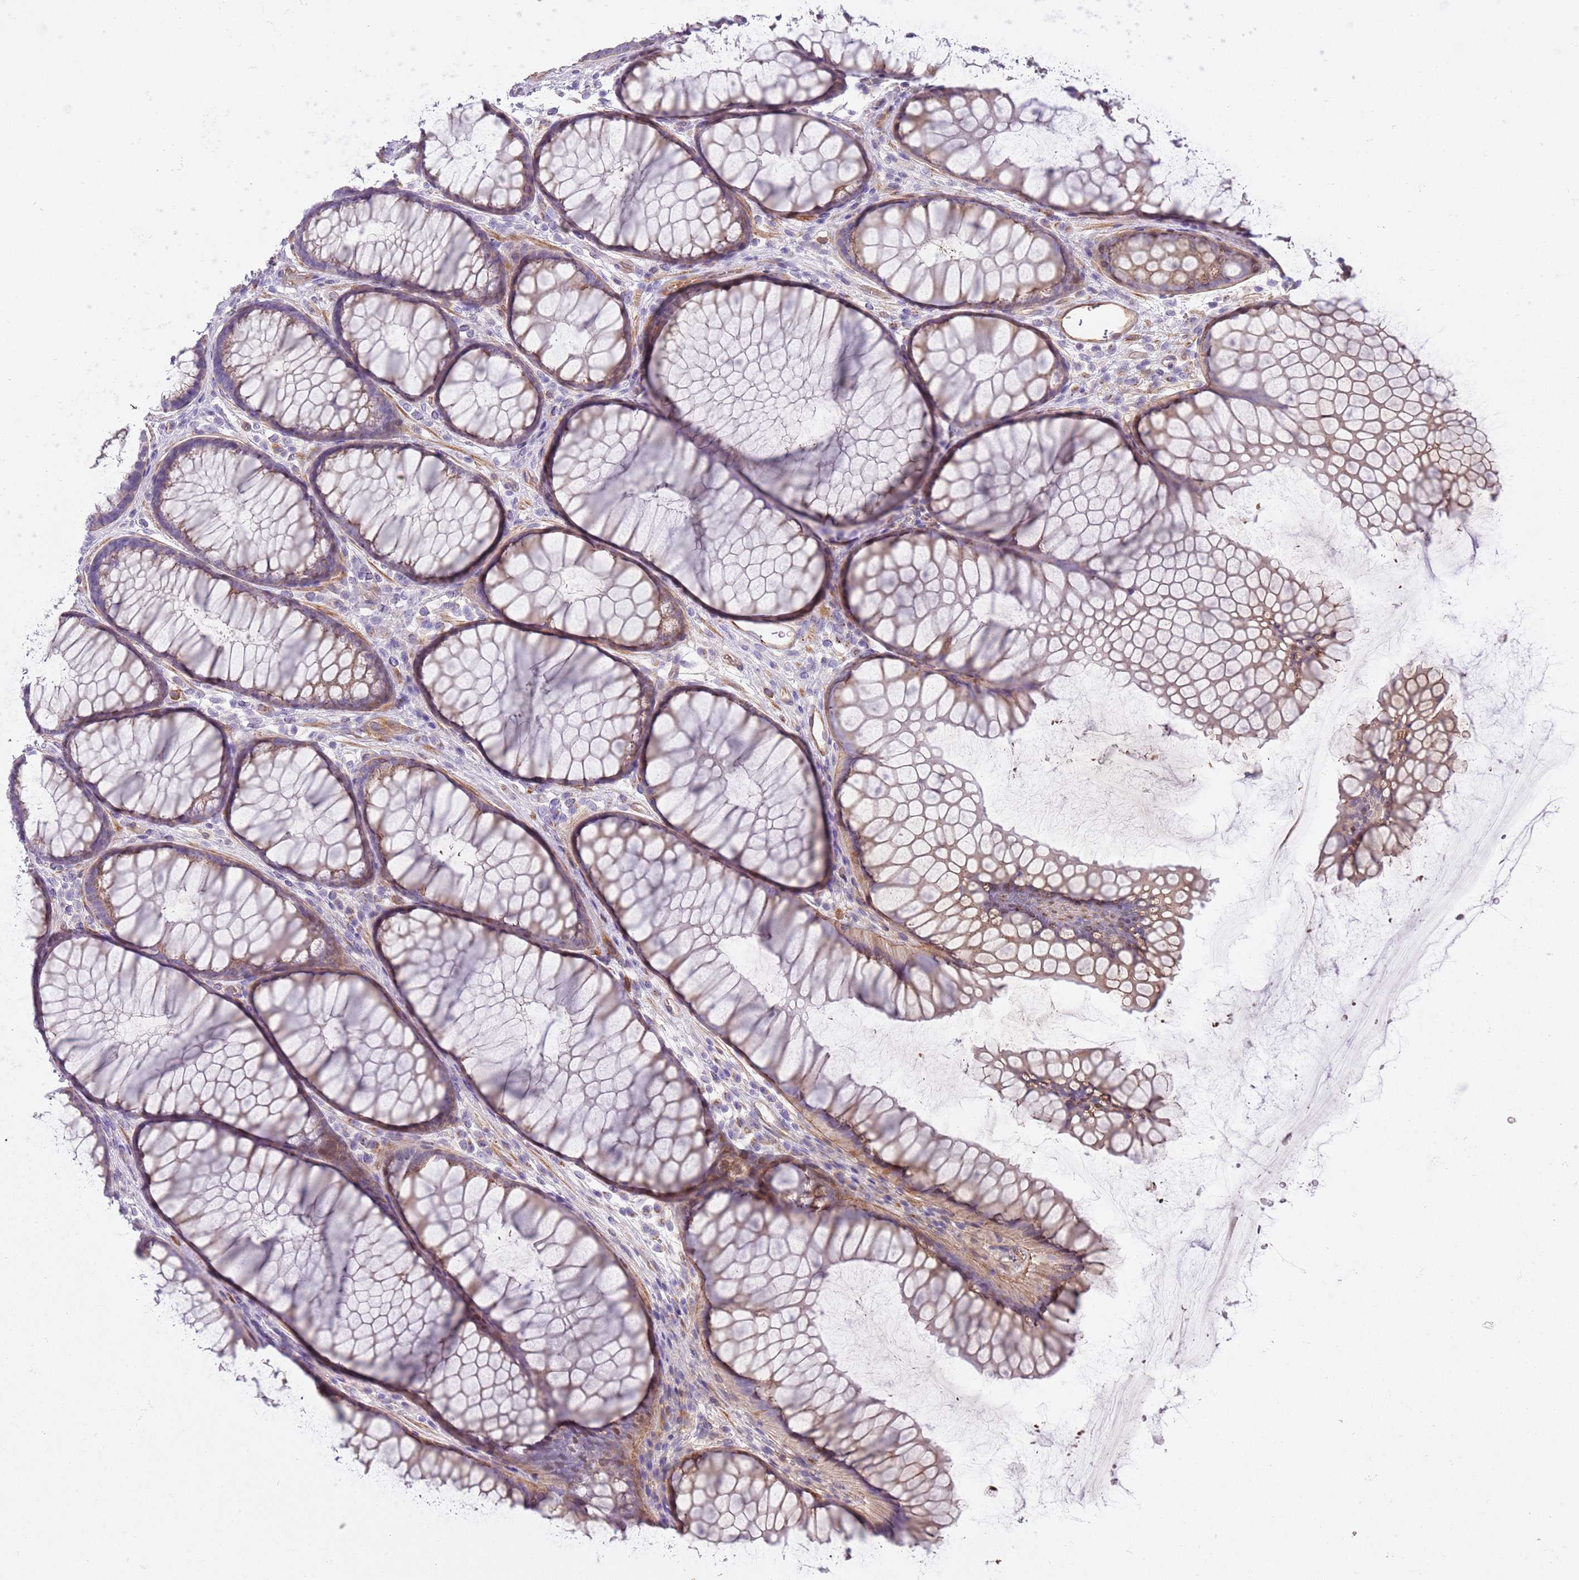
{"staining": {"intensity": "strong", "quantity": ">75%", "location": "cytoplasmic/membranous"}, "tissue": "colon", "cell_type": "Endothelial cells", "image_type": "normal", "snomed": [{"axis": "morphology", "description": "Normal tissue, NOS"}, {"axis": "topography", "description": "Colon"}], "caption": "Colon stained with a brown dye shows strong cytoplasmic/membranous positive positivity in approximately >75% of endothelial cells.", "gene": "TINAGL1", "patient": {"sex": "female", "age": 82}}